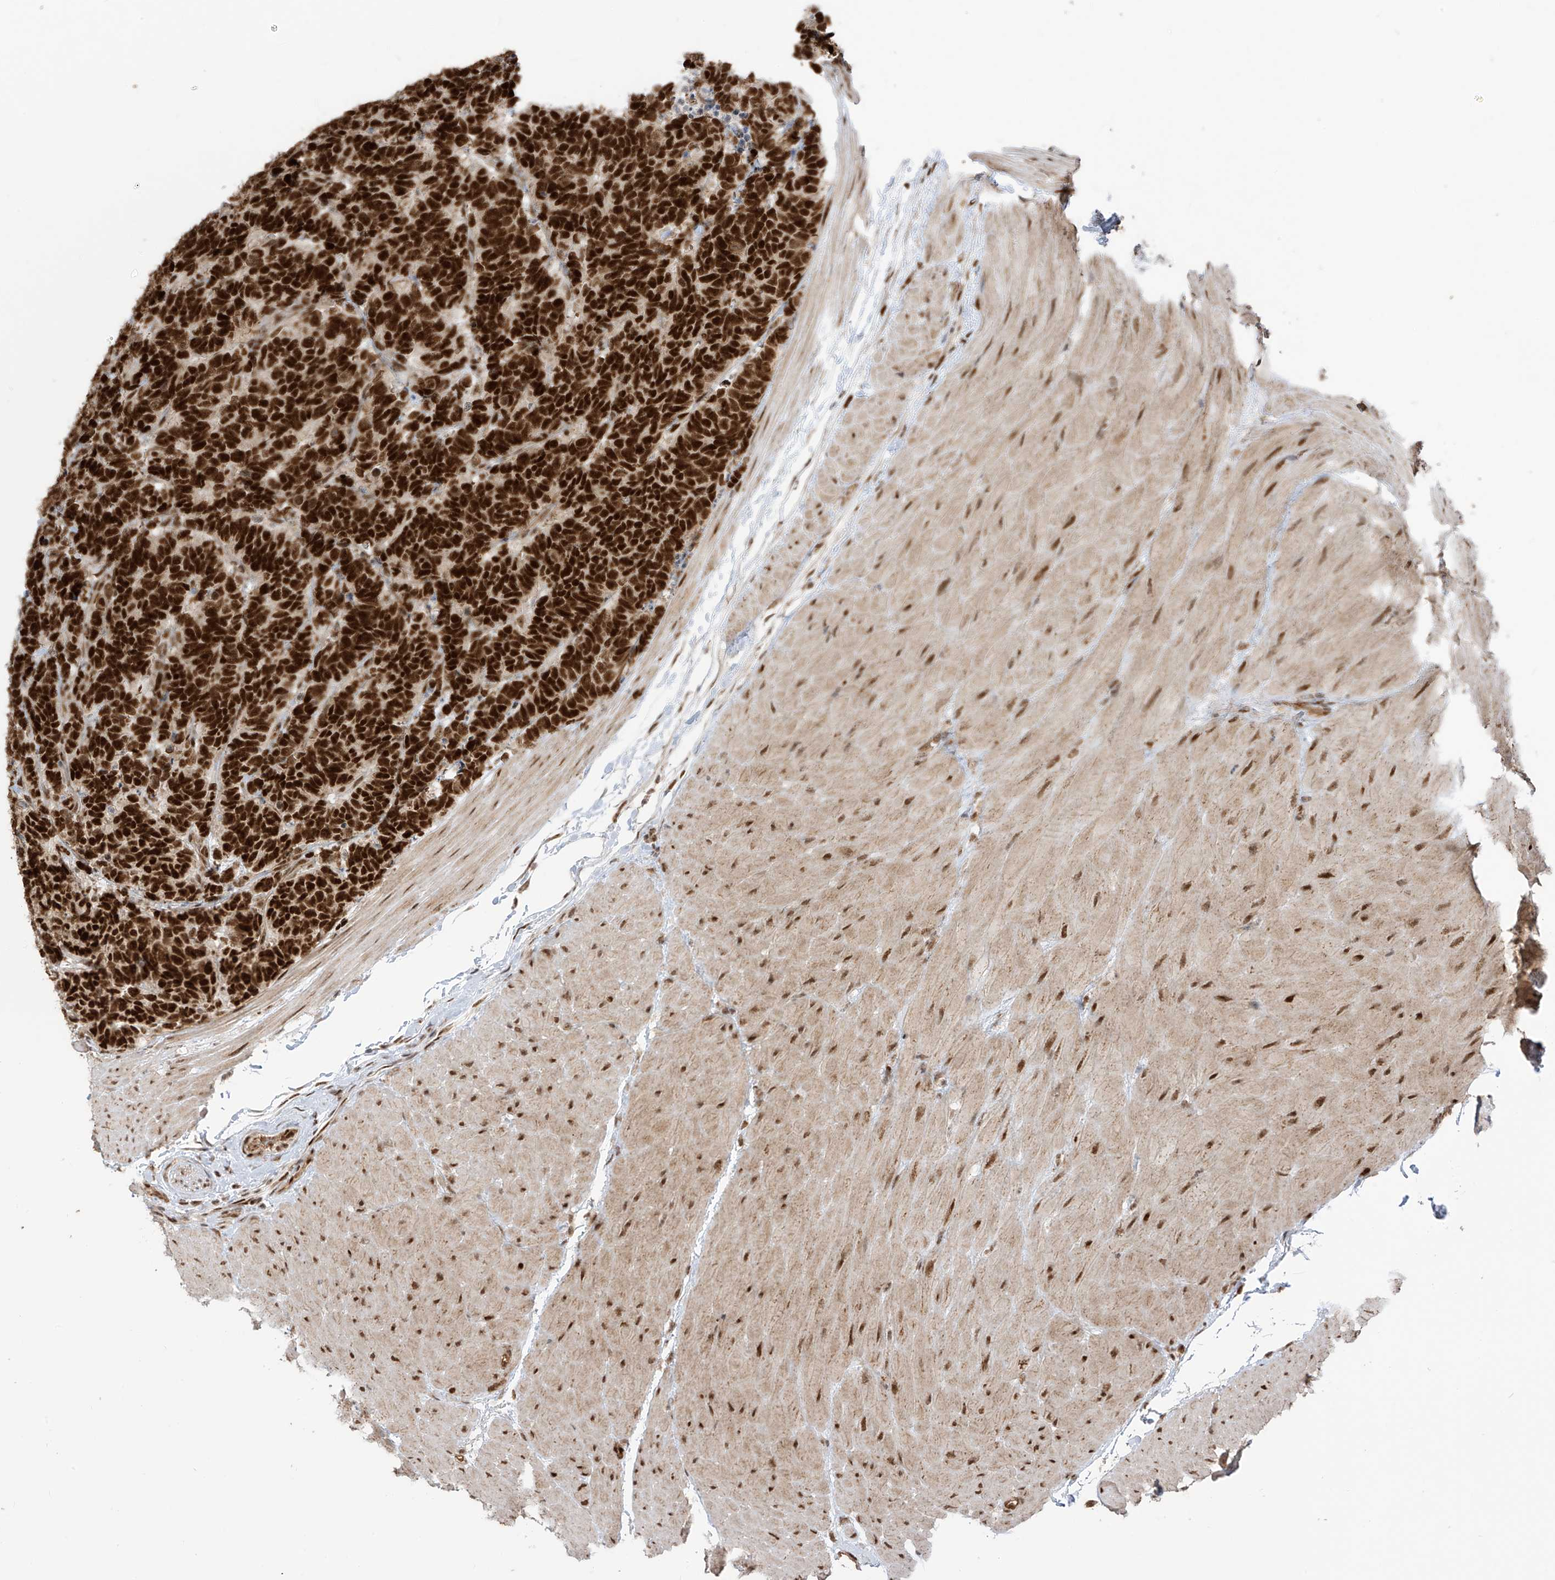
{"staining": {"intensity": "strong", "quantity": ">75%", "location": "nuclear"}, "tissue": "carcinoid", "cell_type": "Tumor cells", "image_type": "cancer", "snomed": [{"axis": "morphology", "description": "Carcinoma, NOS"}, {"axis": "morphology", "description": "Carcinoid, malignant, NOS"}, {"axis": "topography", "description": "Urinary bladder"}], "caption": "Tumor cells display high levels of strong nuclear staining in about >75% of cells in human malignant carcinoid.", "gene": "ARHGEF3", "patient": {"sex": "male", "age": 57}}